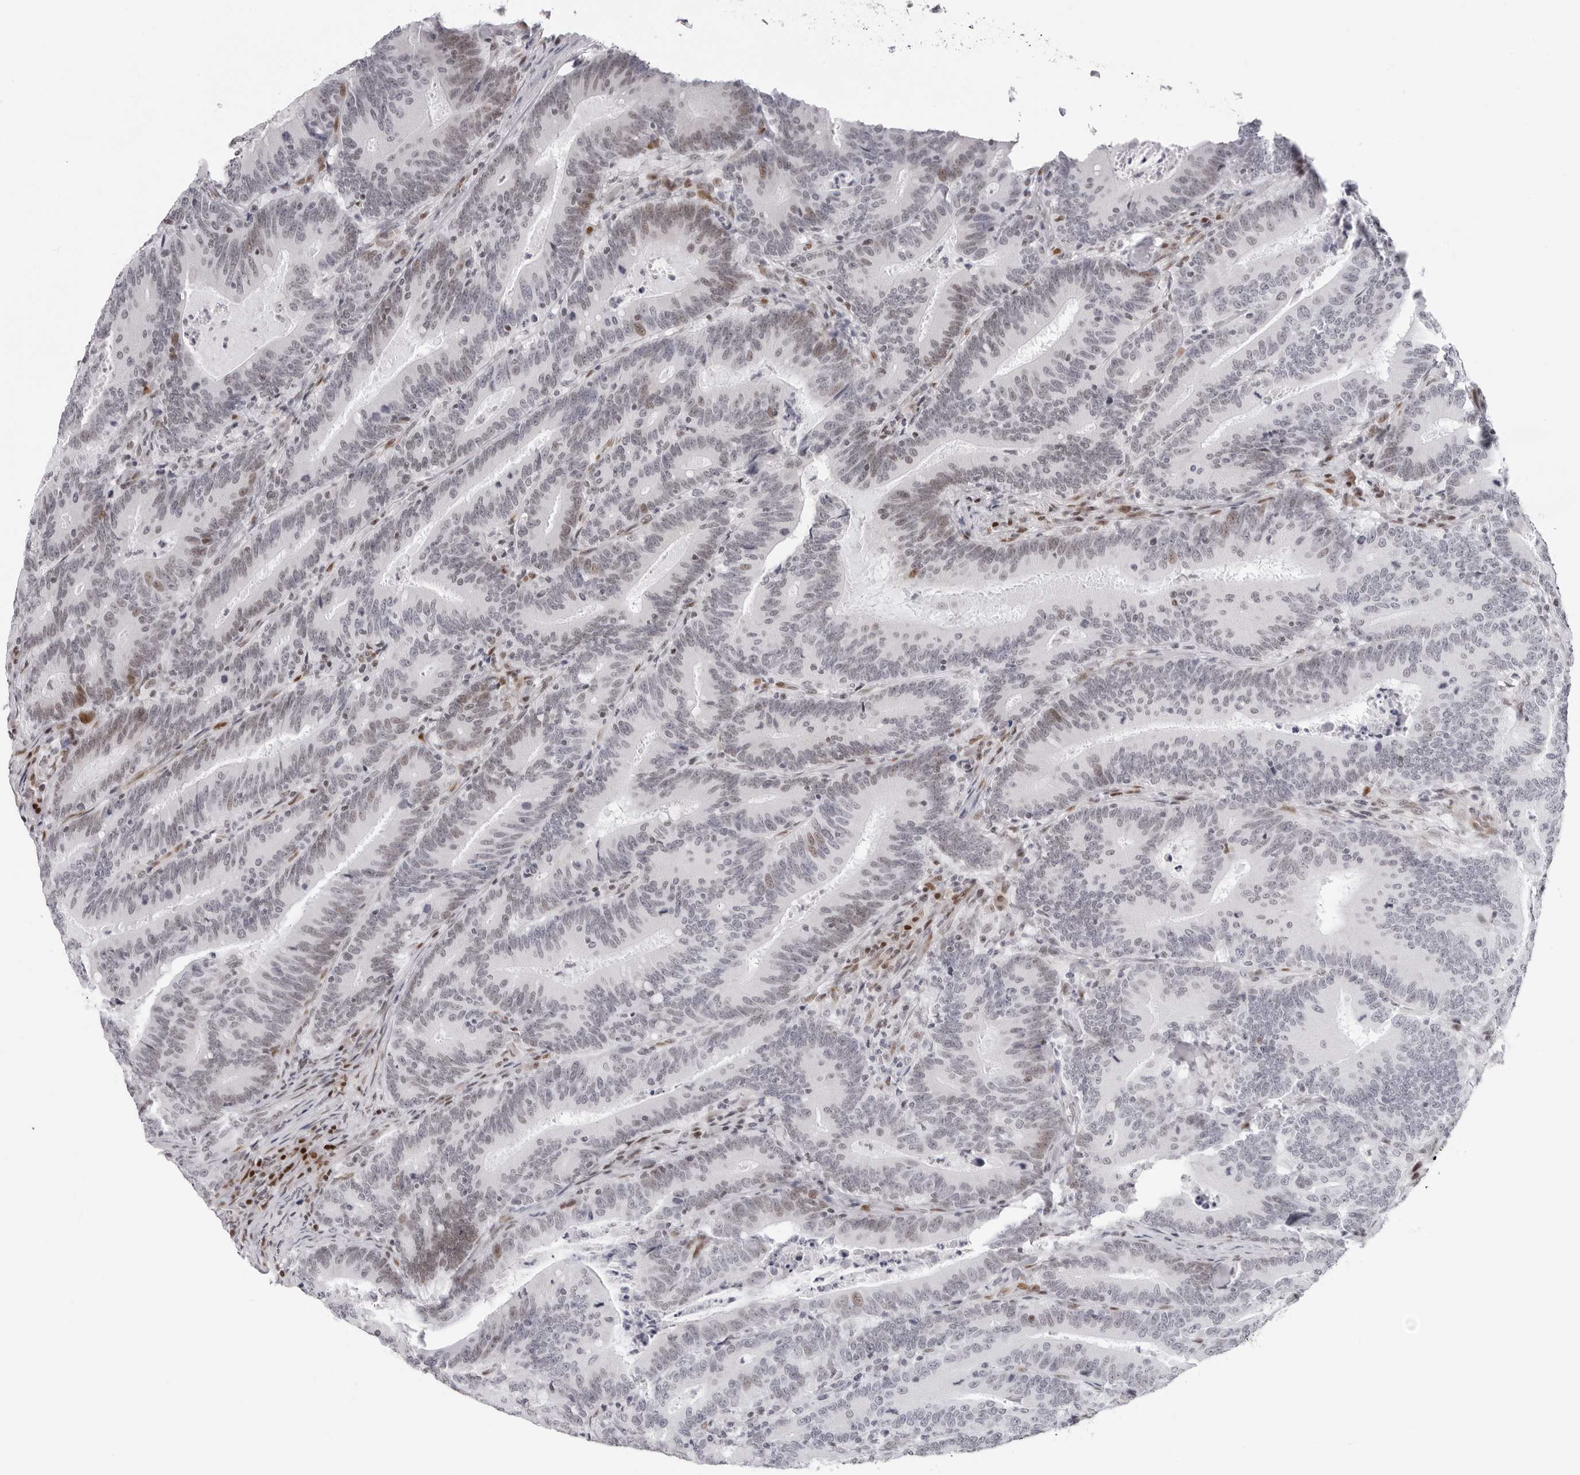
{"staining": {"intensity": "moderate", "quantity": "<25%", "location": "nuclear"}, "tissue": "colorectal cancer", "cell_type": "Tumor cells", "image_type": "cancer", "snomed": [{"axis": "morphology", "description": "Adenocarcinoma, NOS"}, {"axis": "topography", "description": "Colon"}], "caption": "This histopathology image demonstrates immunohistochemistry (IHC) staining of human colorectal cancer (adenocarcinoma), with low moderate nuclear positivity in about <25% of tumor cells.", "gene": "NTPCR", "patient": {"sex": "female", "age": 66}}